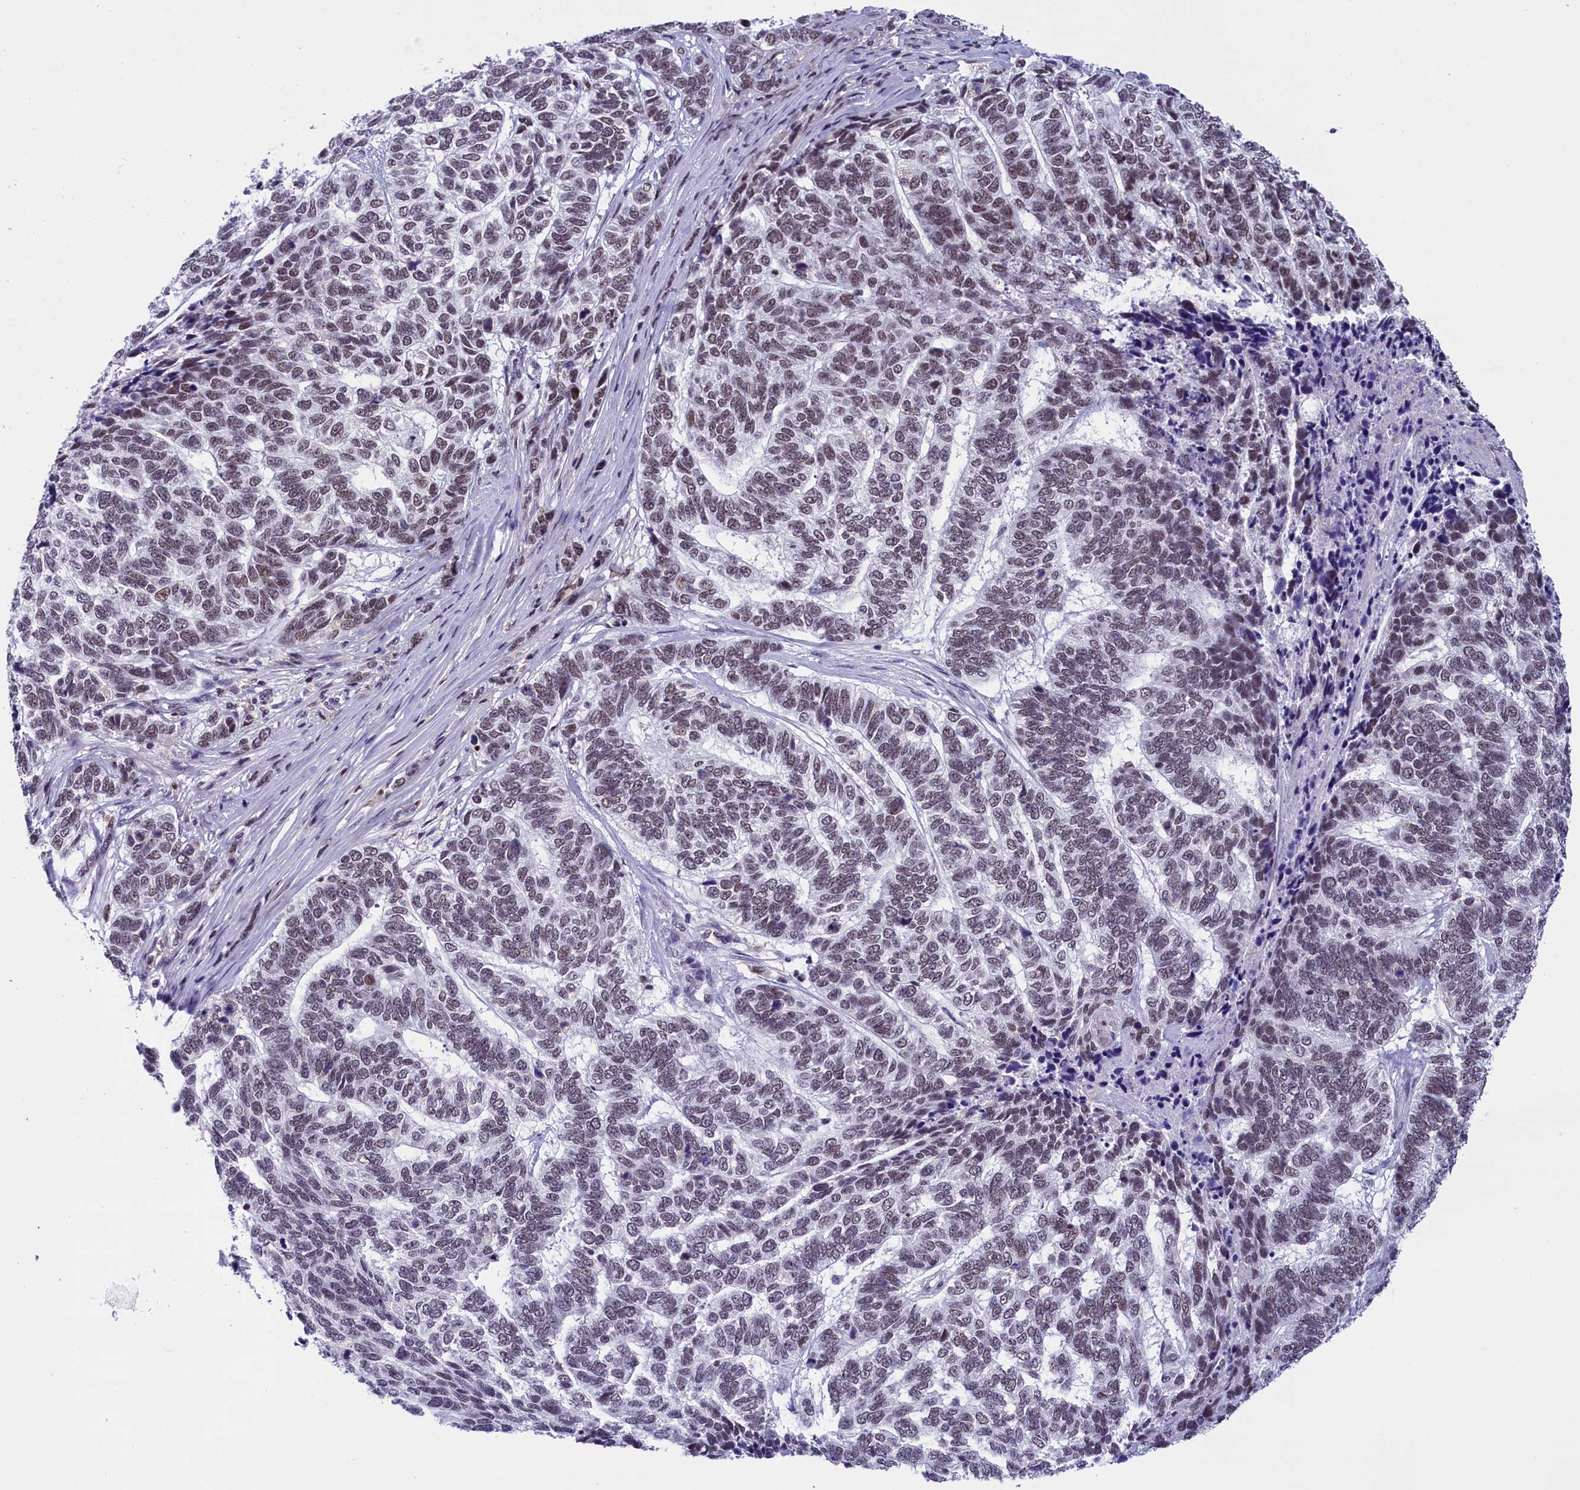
{"staining": {"intensity": "weak", "quantity": "25%-75%", "location": "nuclear"}, "tissue": "skin cancer", "cell_type": "Tumor cells", "image_type": "cancer", "snomed": [{"axis": "morphology", "description": "Basal cell carcinoma"}, {"axis": "topography", "description": "Skin"}], "caption": "High-power microscopy captured an immunohistochemistry (IHC) photomicrograph of skin cancer (basal cell carcinoma), revealing weak nuclear staining in approximately 25%-75% of tumor cells.", "gene": "CDYL2", "patient": {"sex": "female", "age": 65}}